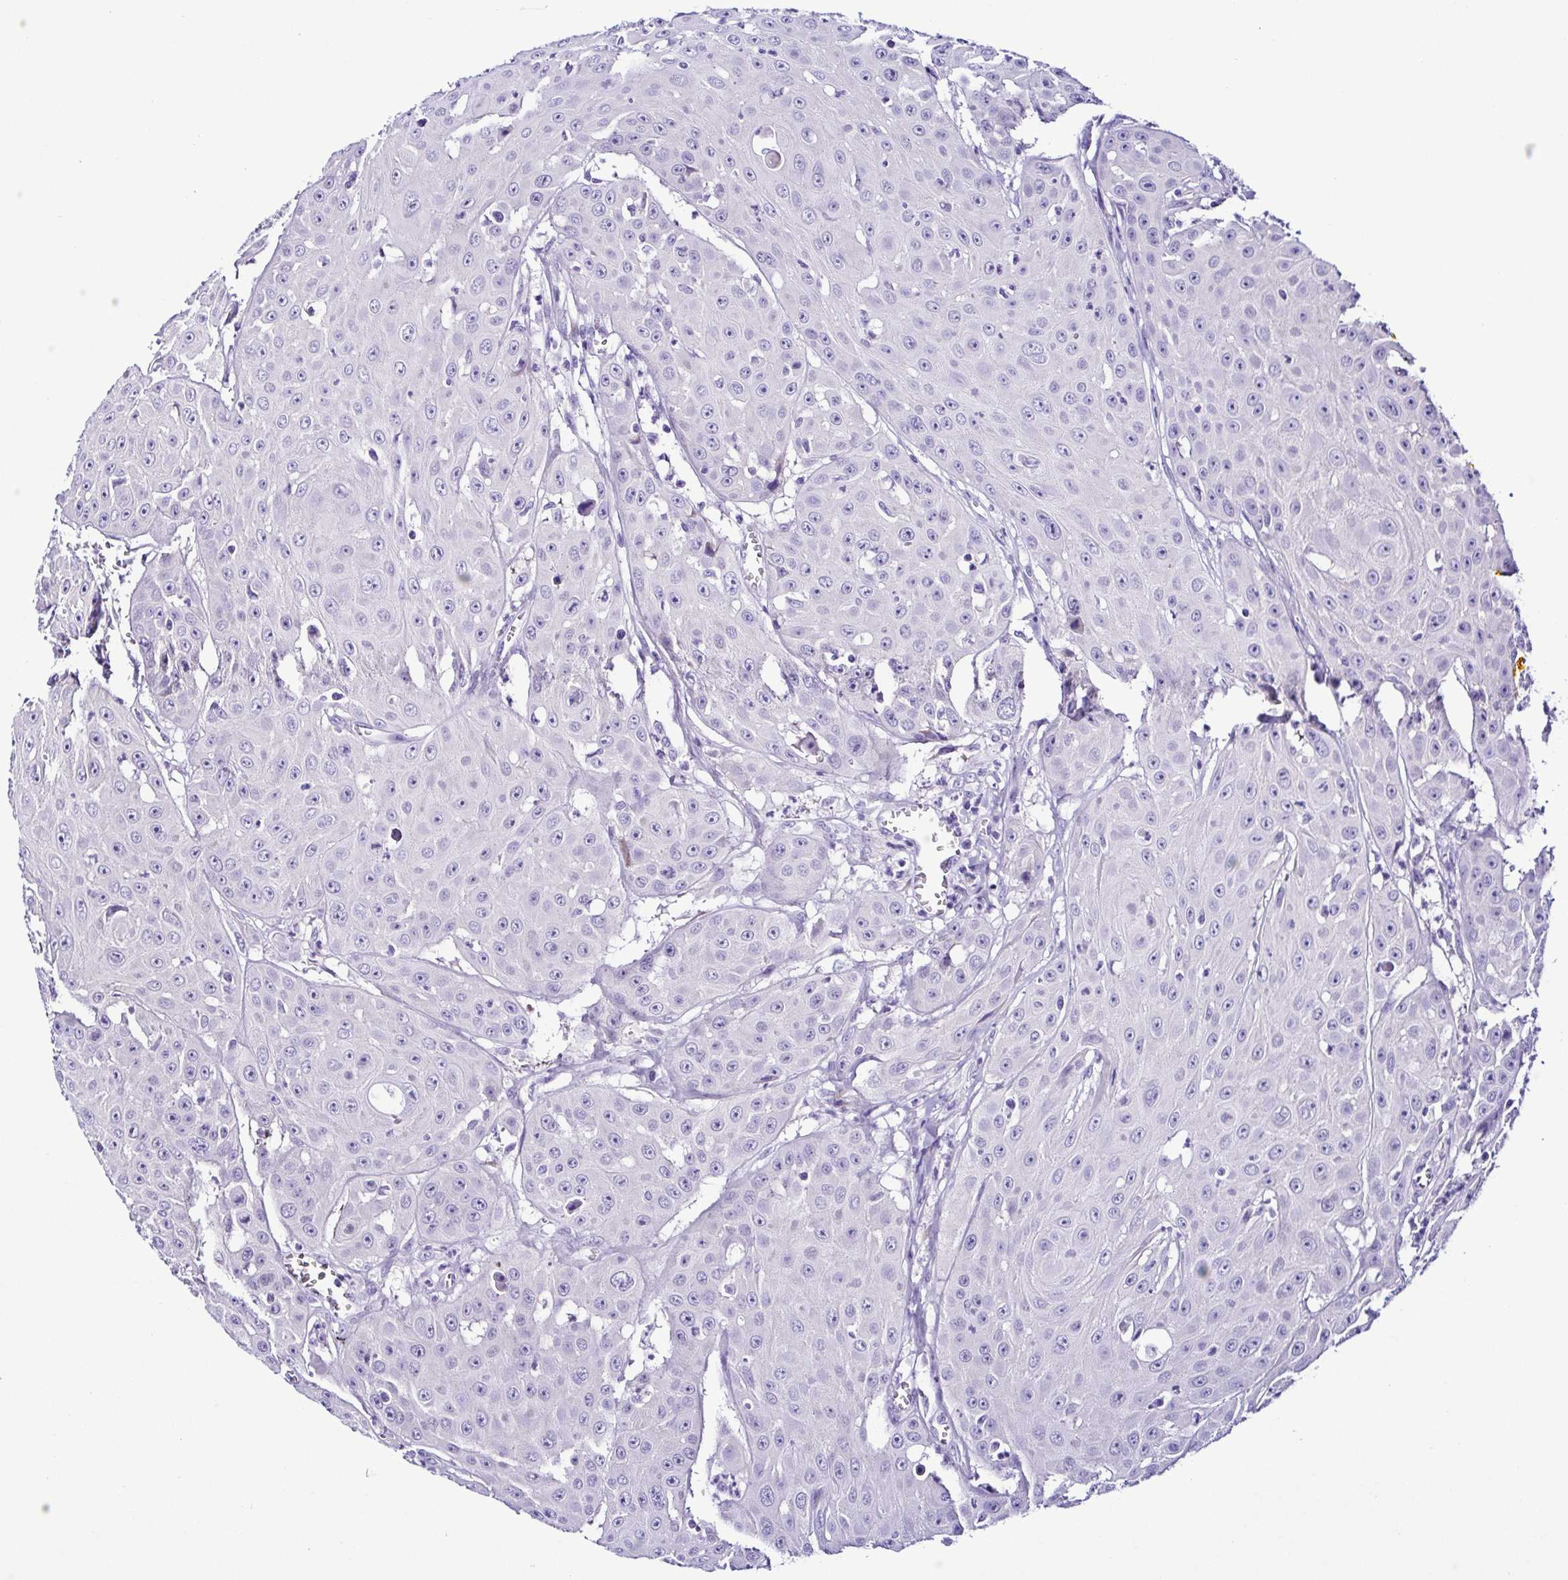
{"staining": {"intensity": "negative", "quantity": "none", "location": "none"}, "tissue": "head and neck cancer", "cell_type": "Tumor cells", "image_type": "cancer", "snomed": [{"axis": "morphology", "description": "Squamous cell carcinoma, NOS"}, {"axis": "topography", "description": "Oral tissue"}, {"axis": "topography", "description": "Head-Neck"}], "caption": "Squamous cell carcinoma (head and neck) stained for a protein using immunohistochemistry (IHC) shows no staining tumor cells.", "gene": "SRL", "patient": {"sex": "male", "age": 81}}